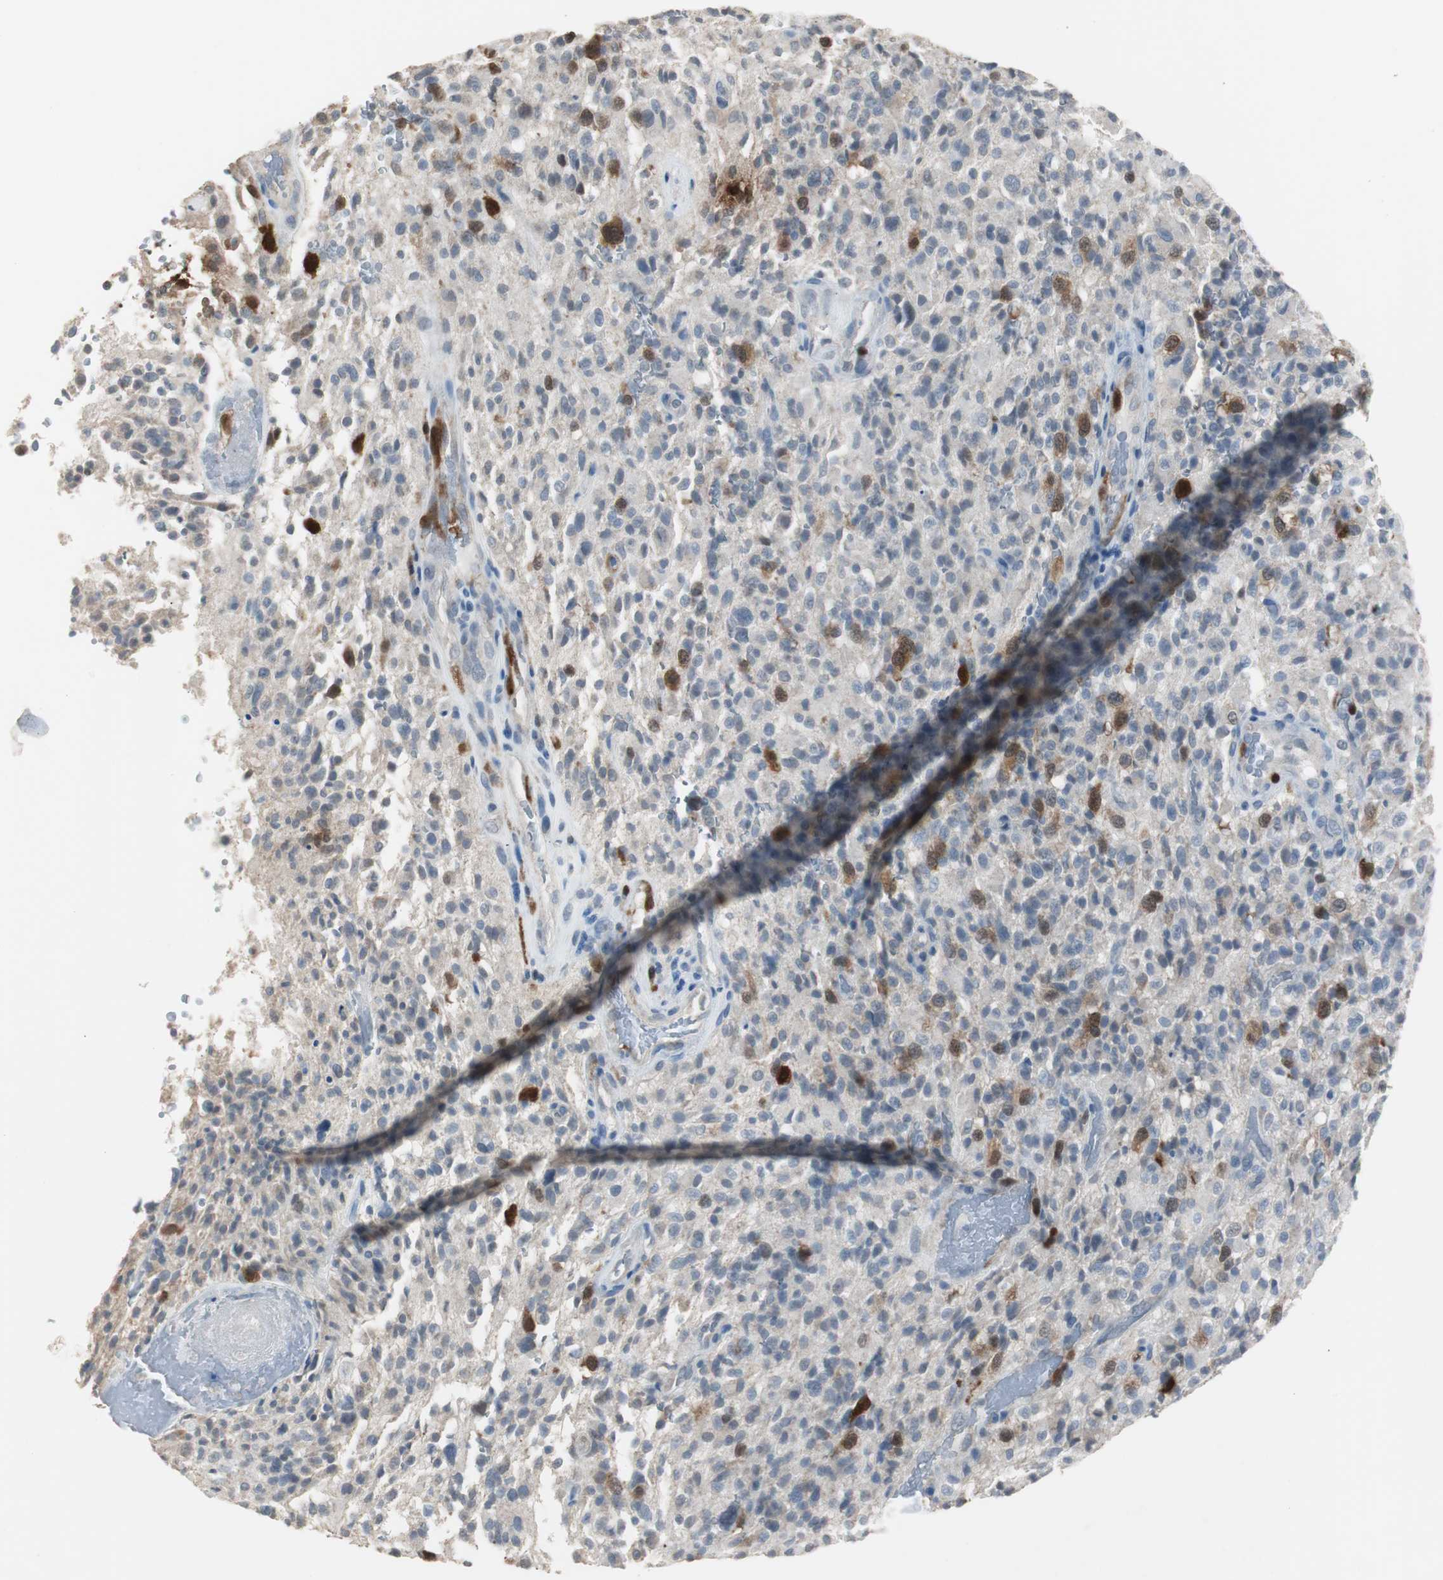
{"staining": {"intensity": "weak", "quantity": "<25%", "location": "cytoplasmic/membranous"}, "tissue": "glioma", "cell_type": "Tumor cells", "image_type": "cancer", "snomed": [{"axis": "morphology", "description": "Glioma, malignant, High grade"}, {"axis": "topography", "description": "Brain"}], "caption": "High magnification brightfield microscopy of glioma stained with DAB (brown) and counterstained with hematoxylin (blue): tumor cells show no significant staining.", "gene": "TK1", "patient": {"sex": "male", "age": 71}}